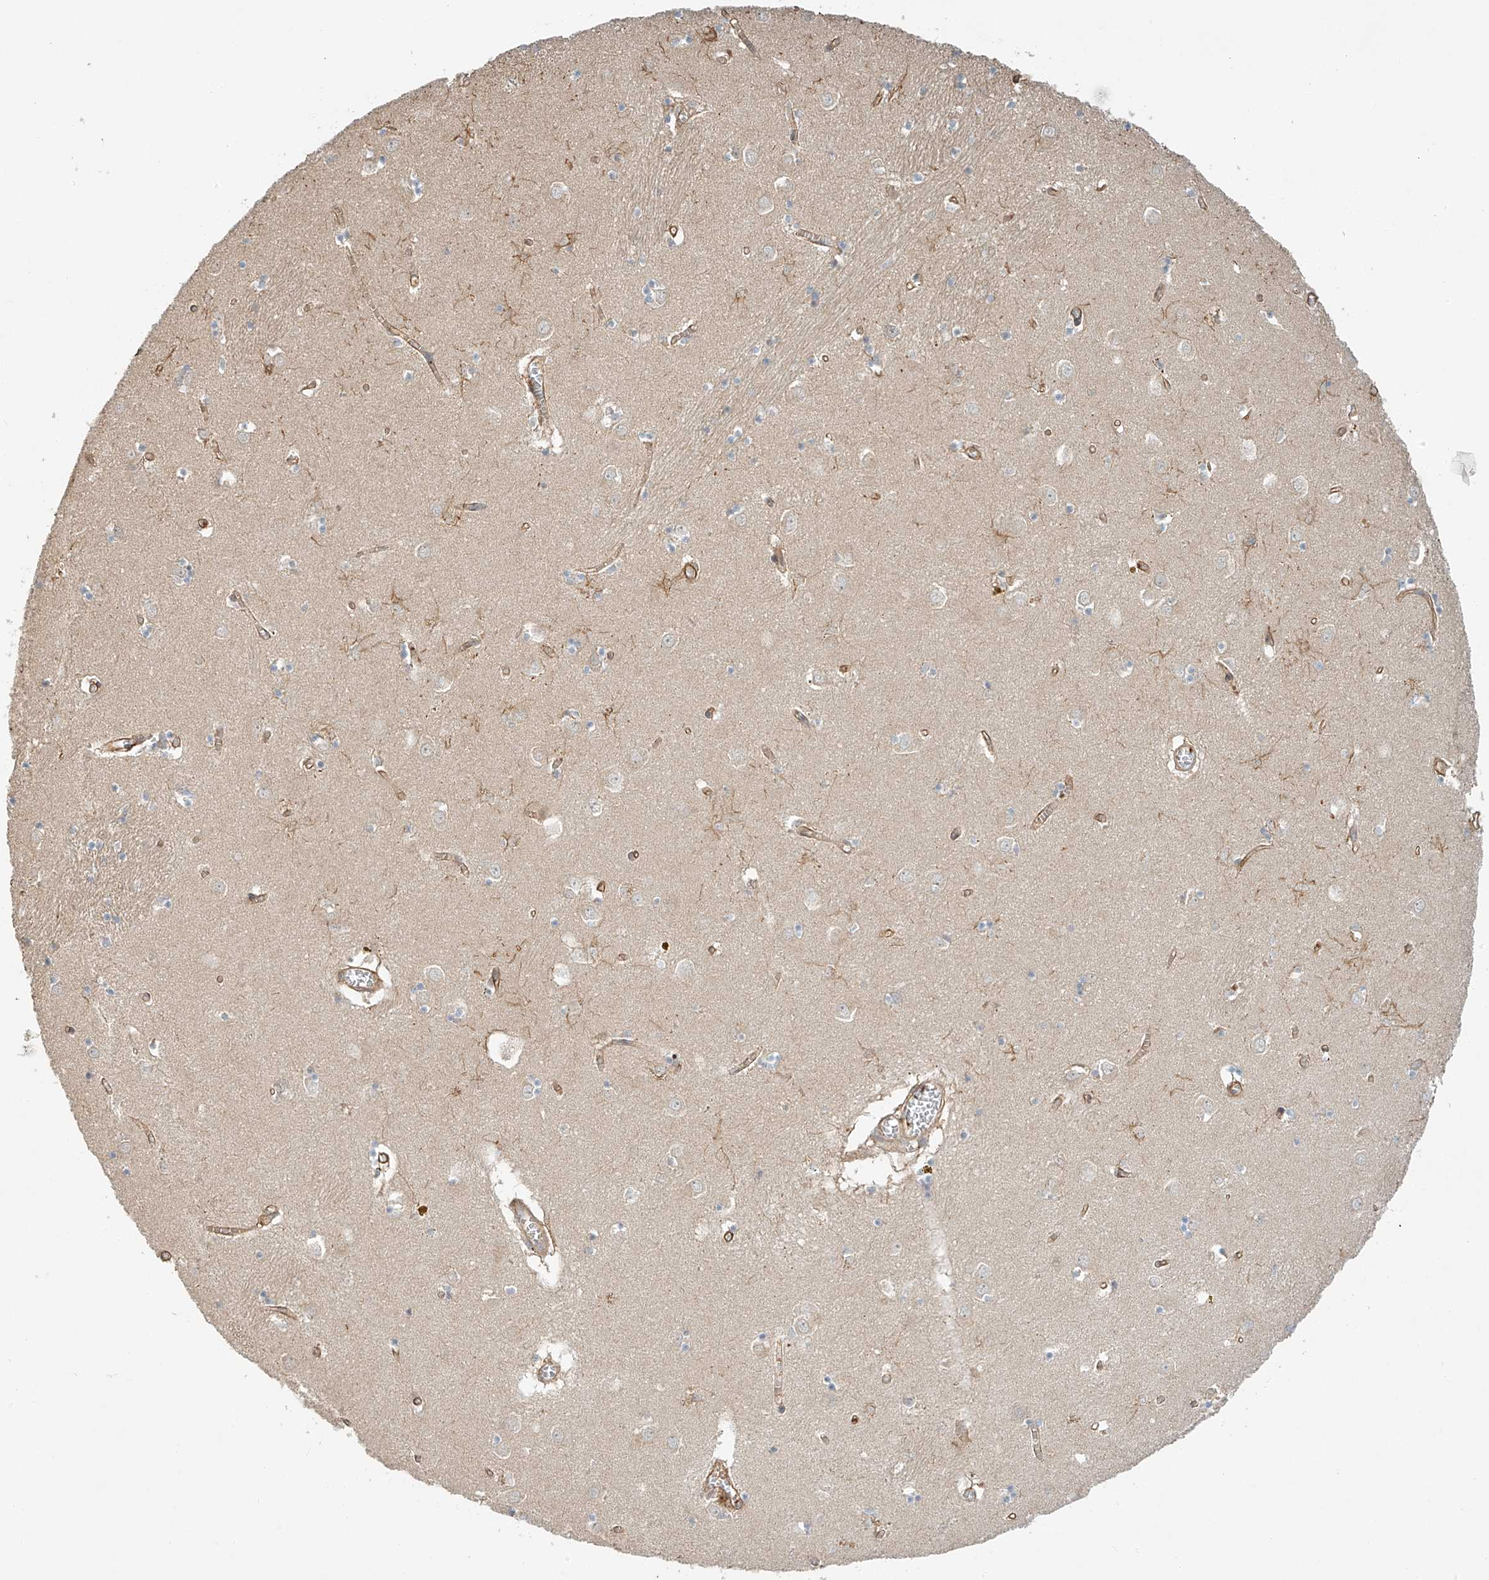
{"staining": {"intensity": "negative", "quantity": "none", "location": "none"}, "tissue": "caudate", "cell_type": "Glial cells", "image_type": "normal", "snomed": [{"axis": "morphology", "description": "Normal tissue, NOS"}, {"axis": "topography", "description": "Lateral ventricle wall"}], "caption": "This is an immunohistochemistry (IHC) histopathology image of normal human caudate. There is no expression in glial cells.", "gene": "CSMD3", "patient": {"sex": "male", "age": 70}}